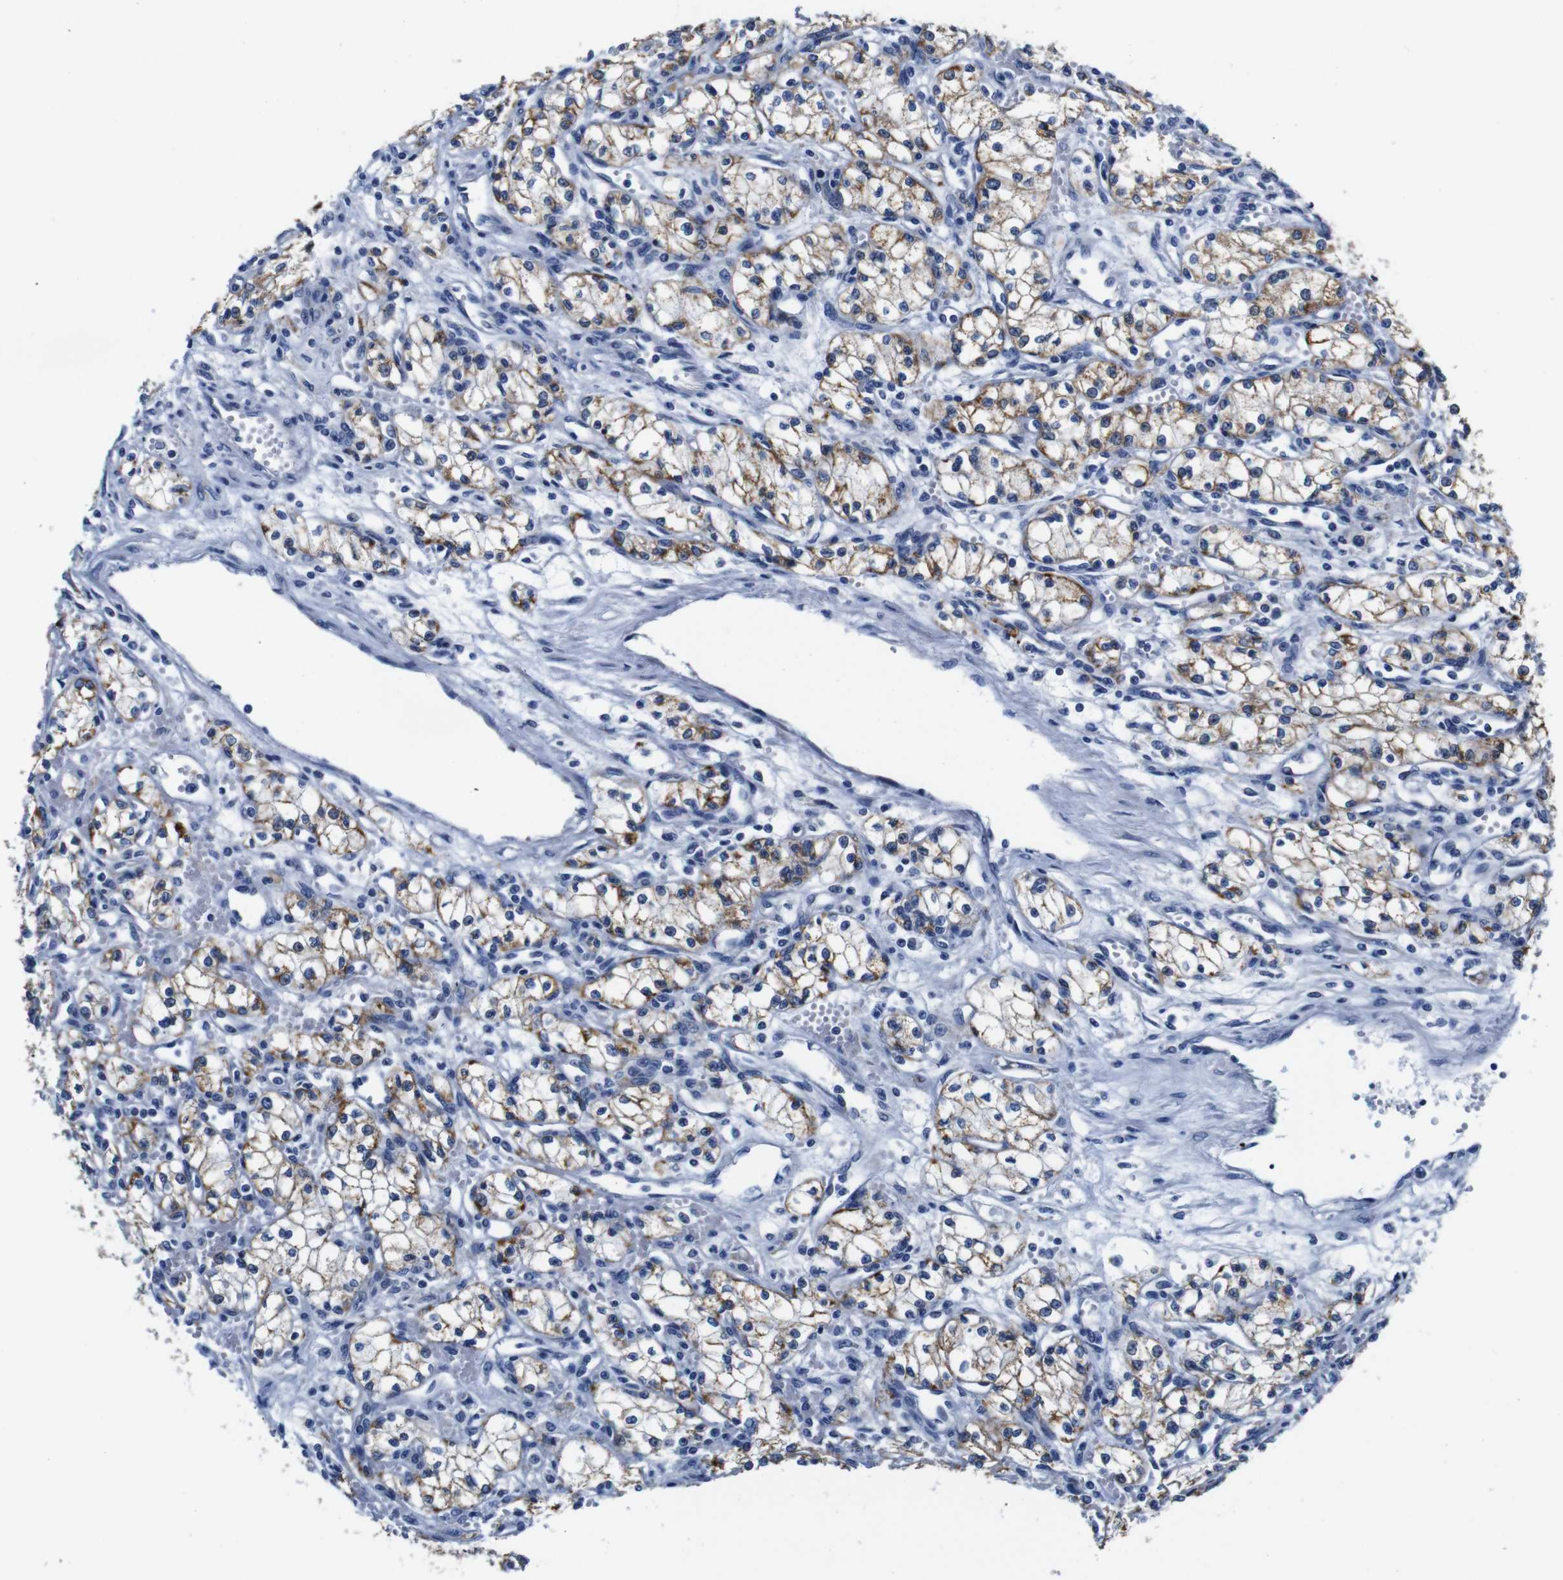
{"staining": {"intensity": "moderate", "quantity": ">75%", "location": "cytoplasmic/membranous"}, "tissue": "renal cancer", "cell_type": "Tumor cells", "image_type": "cancer", "snomed": [{"axis": "morphology", "description": "Normal tissue, NOS"}, {"axis": "morphology", "description": "Adenocarcinoma, NOS"}, {"axis": "topography", "description": "Kidney"}], "caption": "A brown stain highlights moderate cytoplasmic/membranous staining of a protein in human renal cancer tumor cells. (IHC, brightfield microscopy, high magnification).", "gene": "SNX19", "patient": {"sex": "male", "age": 59}}